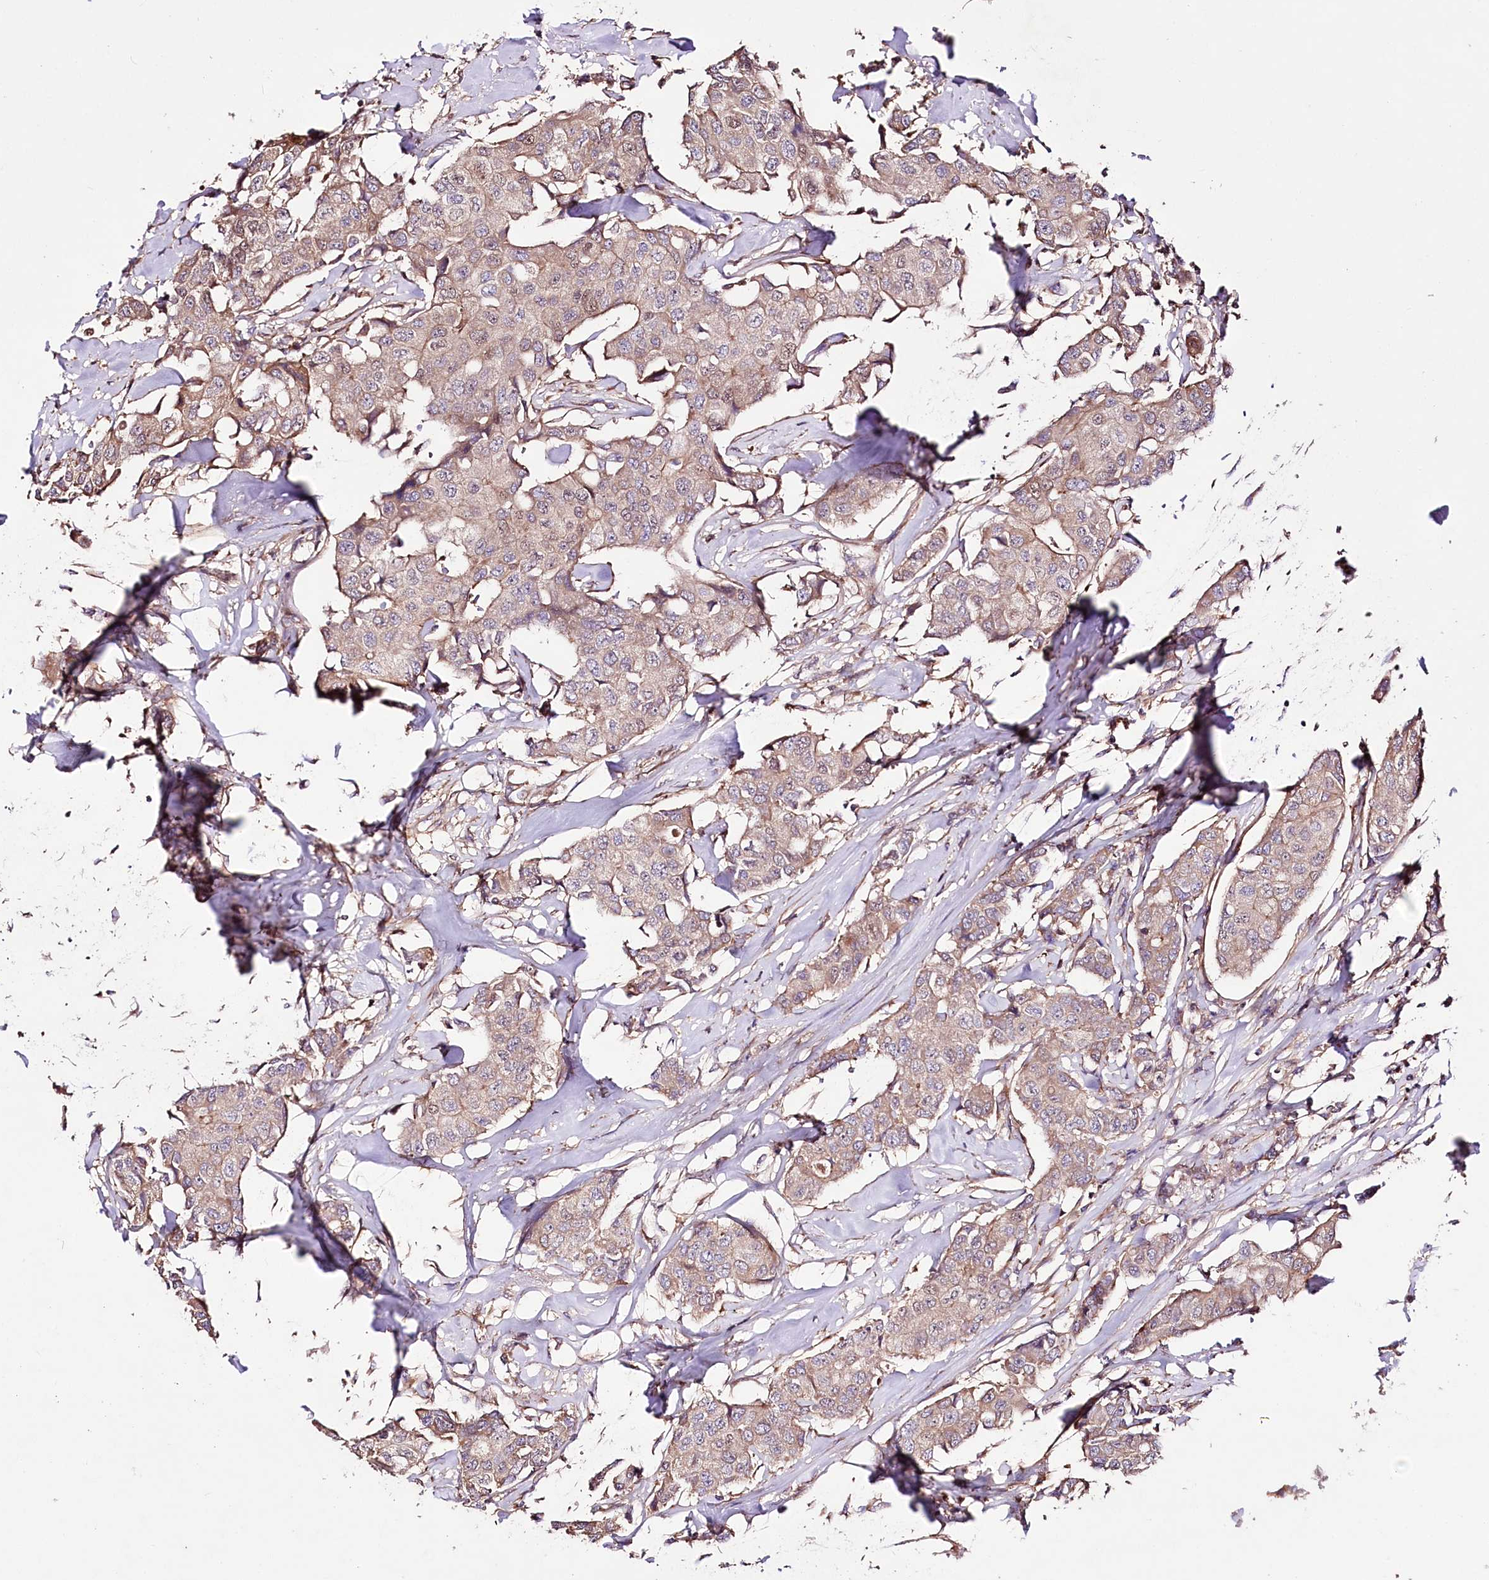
{"staining": {"intensity": "weak", "quantity": "25%-75%", "location": "cytoplasmic/membranous"}, "tissue": "breast cancer", "cell_type": "Tumor cells", "image_type": "cancer", "snomed": [{"axis": "morphology", "description": "Duct carcinoma"}, {"axis": "topography", "description": "Breast"}], "caption": "Breast cancer stained with a brown dye exhibits weak cytoplasmic/membranous positive staining in about 25%-75% of tumor cells.", "gene": "WWC1", "patient": {"sex": "female", "age": 80}}